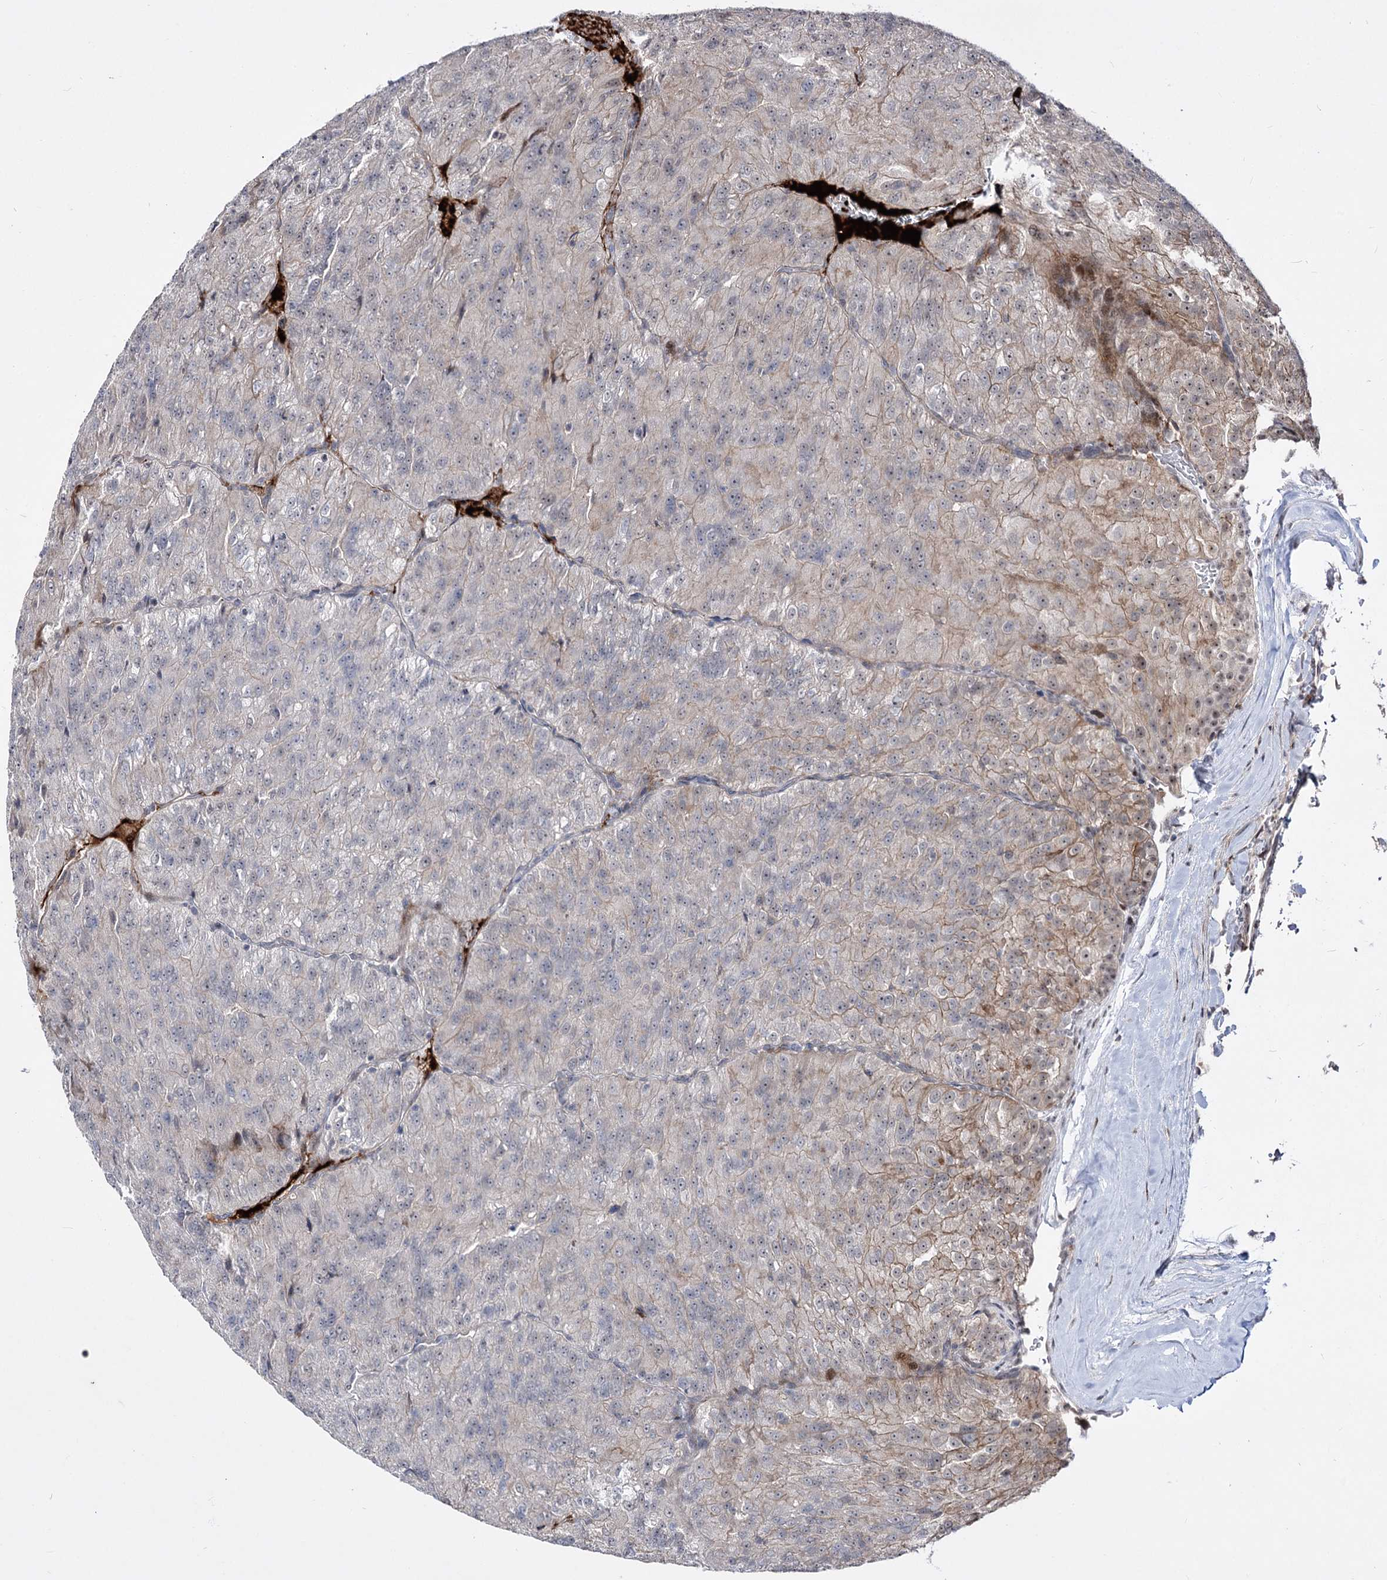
{"staining": {"intensity": "weak", "quantity": "<25%", "location": "cytoplasmic/membranous"}, "tissue": "renal cancer", "cell_type": "Tumor cells", "image_type": "cancer", "snomed": [{"axis": "morphology", "description": "Adenocarcinoma, NOS"}, {"axis": "topography", "description": "Kidney"}], "caption": "Protein analysis of renal adenocarcinoma reveals no significant positivity in tumor cells. (Brightfield microscopy of DAB immunohistochemistry at high magnification).", "gene": "STOX1", "patient": {"sex": "female", "age": 63}}